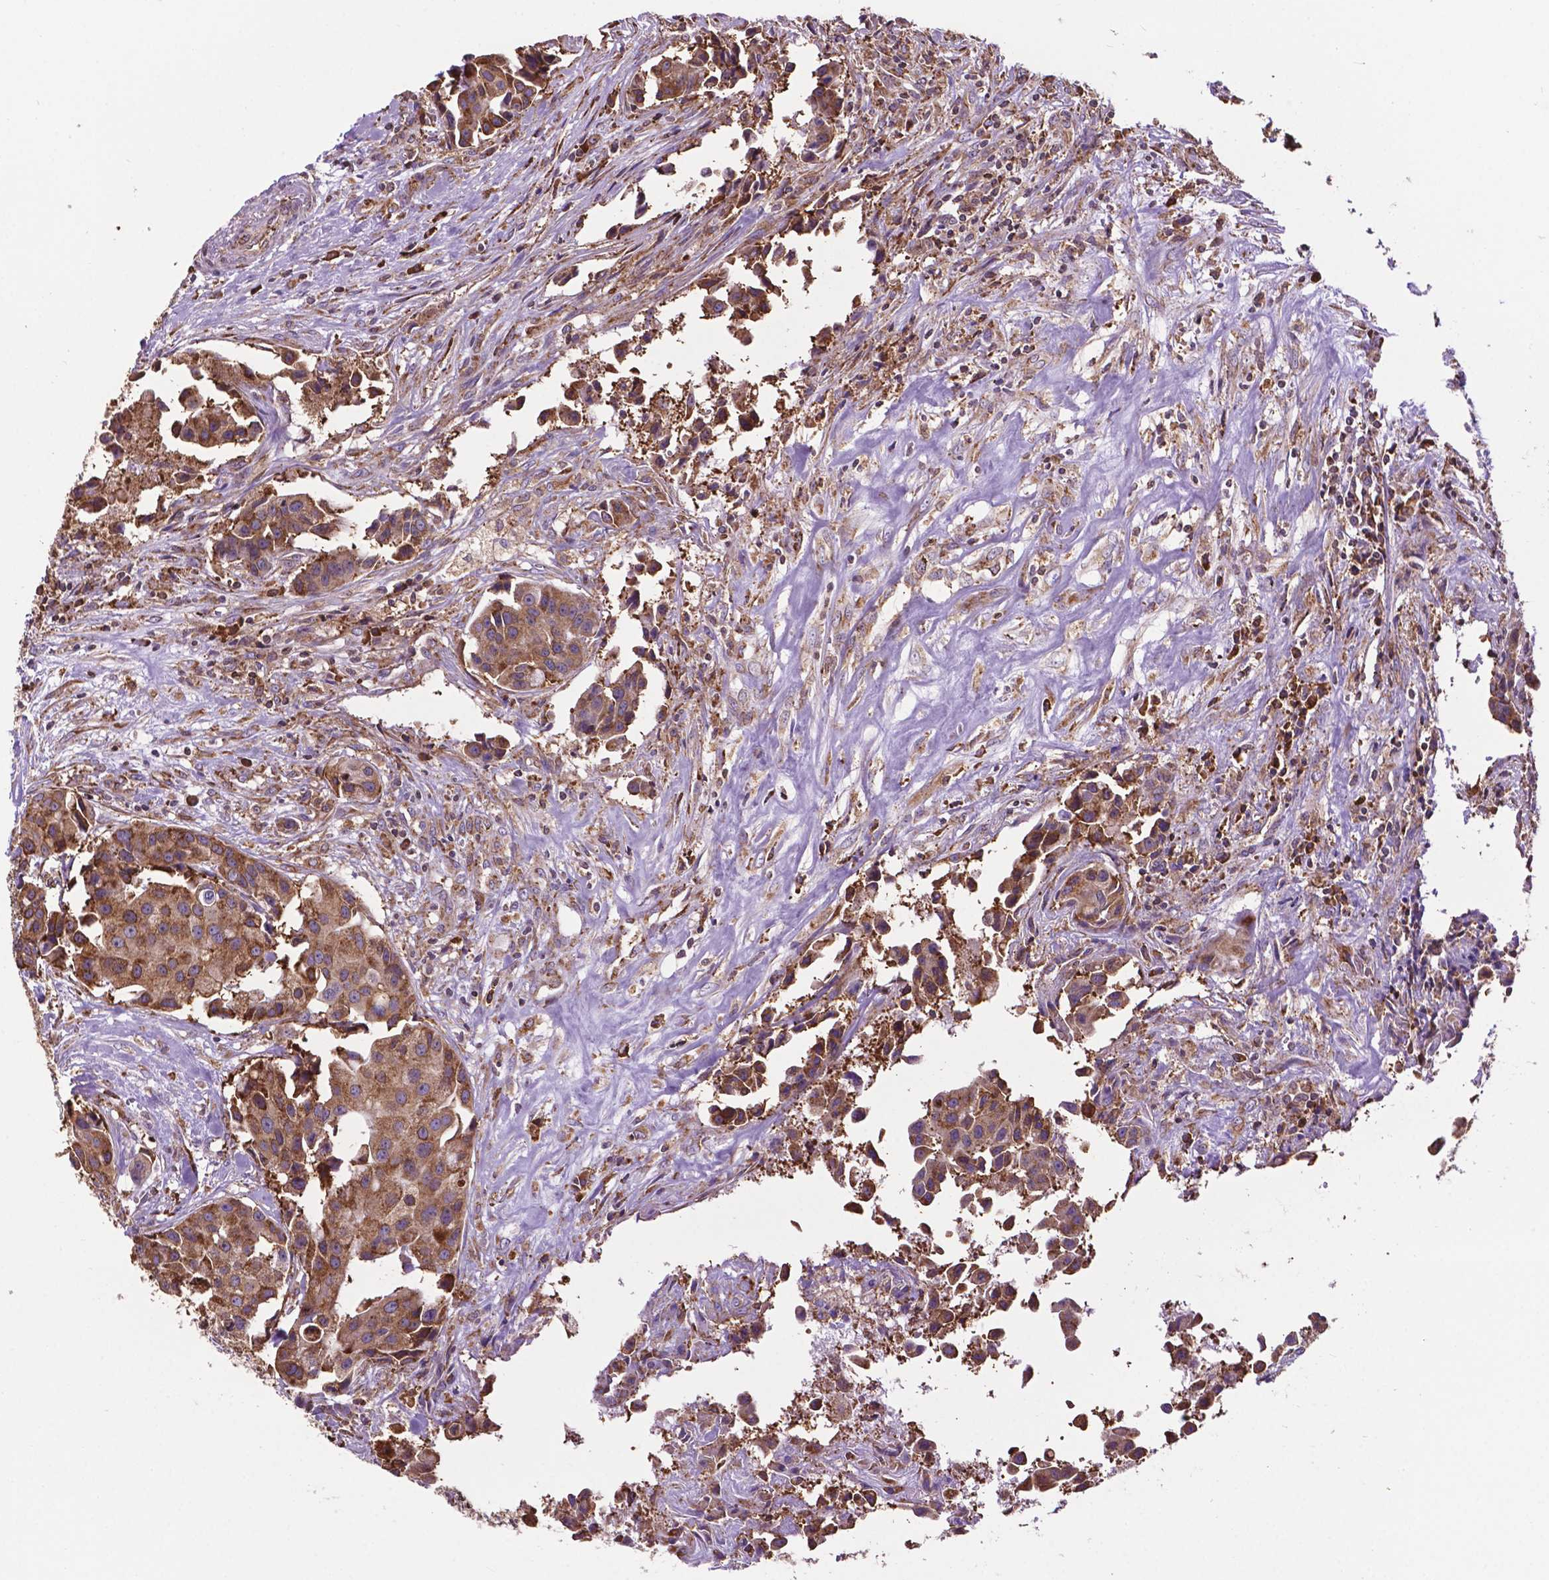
{"staining": {"intensity": "moderate", "quantity": ">75%", "location": "cytoplasmic/membranous"}, "tissue": "head and neck cancer", "cell_type": "Tumor cells", "image_type": "cancer", "snomed": [{"axis": "morphology", "description": "Adenocarcinoma, NOS"}, {"axis": "topography", "description": "Head-Neck"}], "caption": "Immunohistochemistry staining of adenocarcinoma (head and neck), which demonstrates medium levels of moderate cytoplasmic/membranous expression in approximately >75% of tumor cells indicating moderate cytoplasmic/membranous protein positivity. The staining was performed using DAB (3,3'-diaminobenzidine) (brown) for protein detection and nuclei were counterstained in hematoxylin (blue).", "gene": "GANAB", "patient": {"sex": "male", "age": 76}}